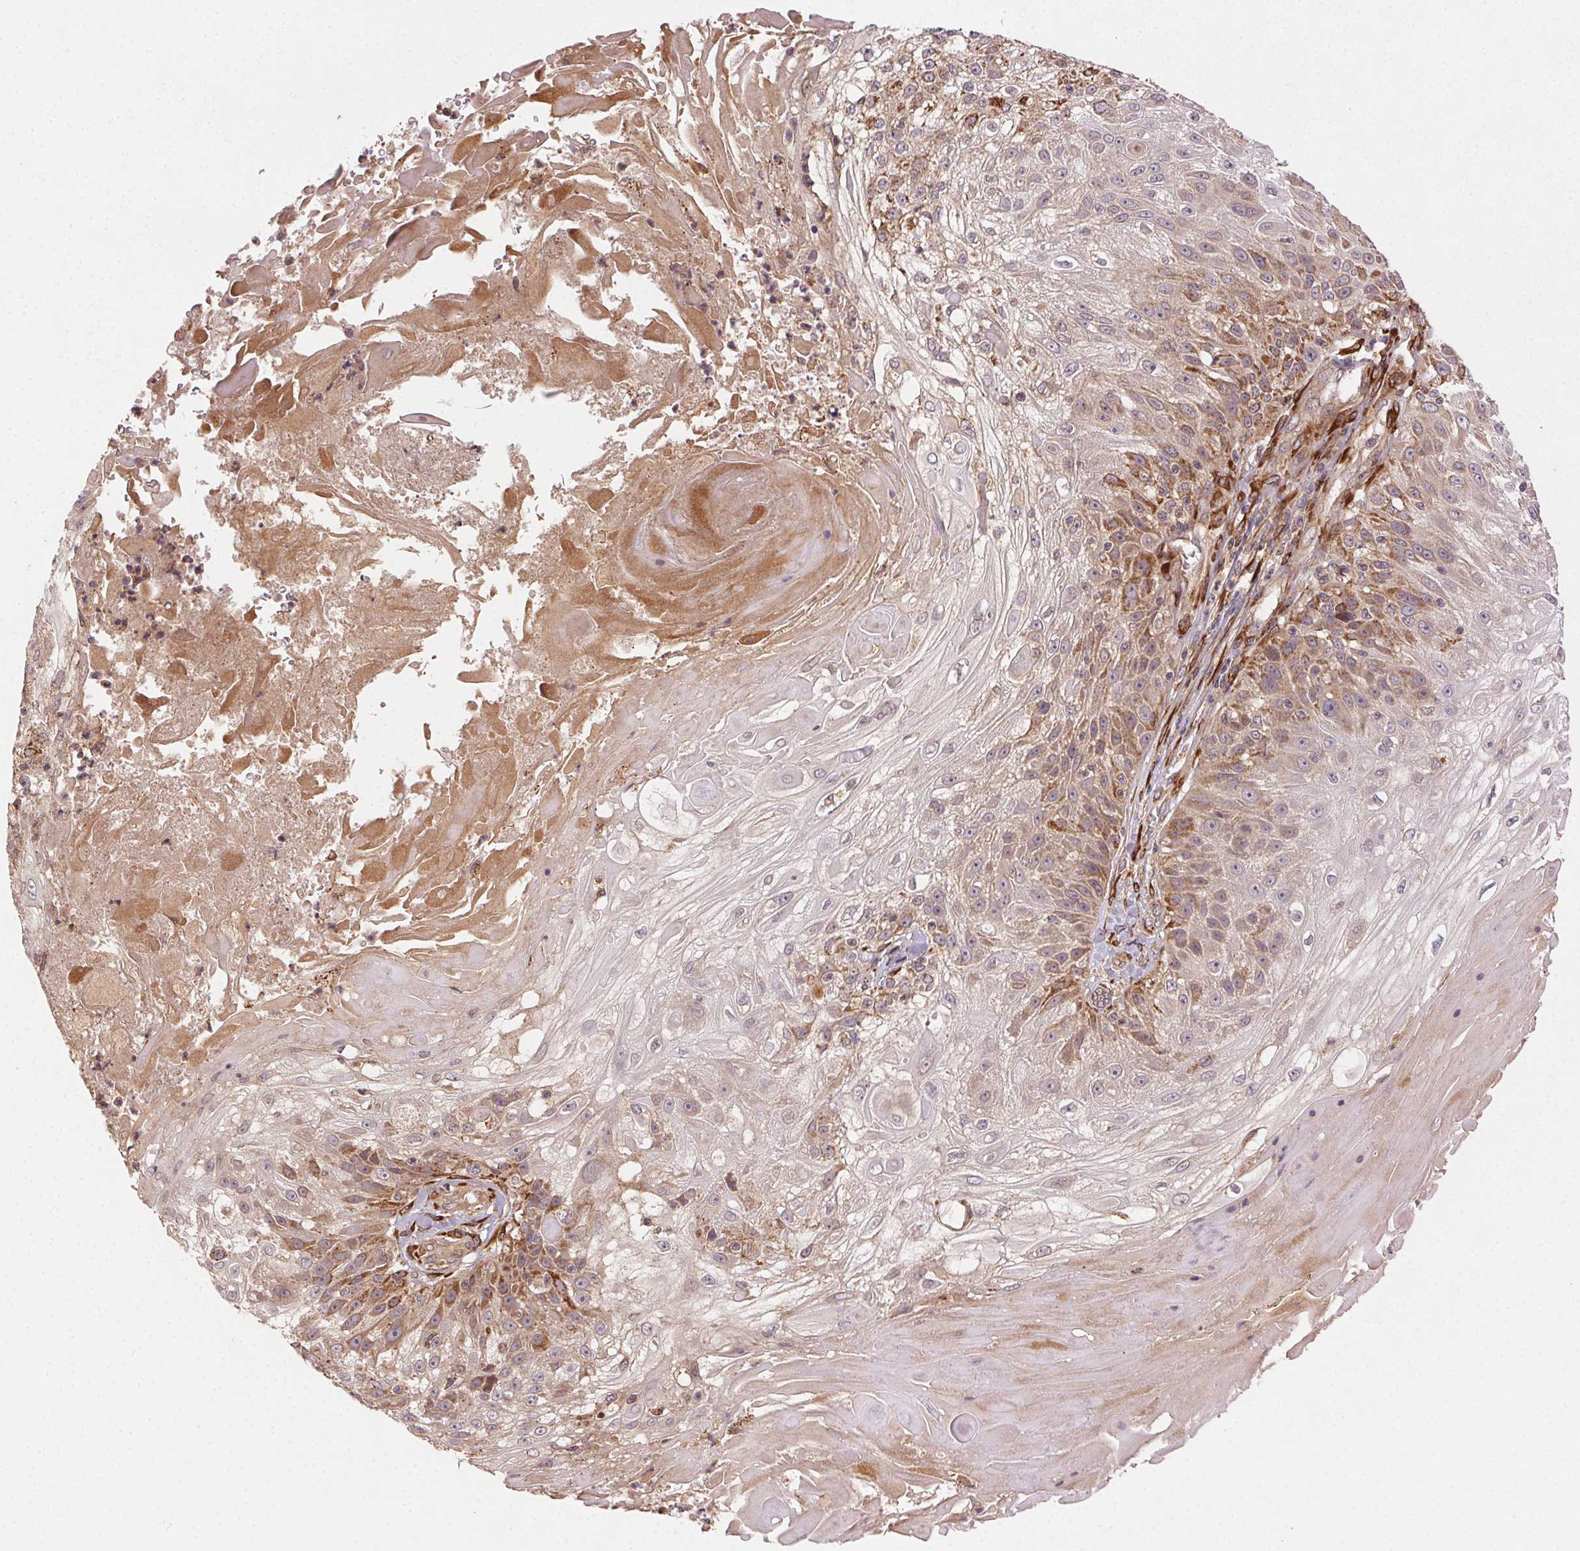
{"staining": {"intensity": "moderate", "quantity": "25%-75%", "location": "cytoplasmic/membranous"}, "tissue": "skin cancer", "cell_type": "Tumor cells", "image_type": "cancer", "snomed": [{"axis": "morphology", "description": "Normal tissue, NOS"}, {"axis": "morphology", "description": "Squamous cell carcinoma, NOS"}, {"axis": "topography", "description": "Skin"}], "caption": "The micrograph exhibits staining of squamous cell carcinoma (skin), revealing moderate cytoplasmic/membranous protein expression (brown color) within tumor cells. (DAB = brown stain, brightfield microscopy at high magnification).", "gene": "KLHL15", "patient": {"sex": "female", "age": 83}}